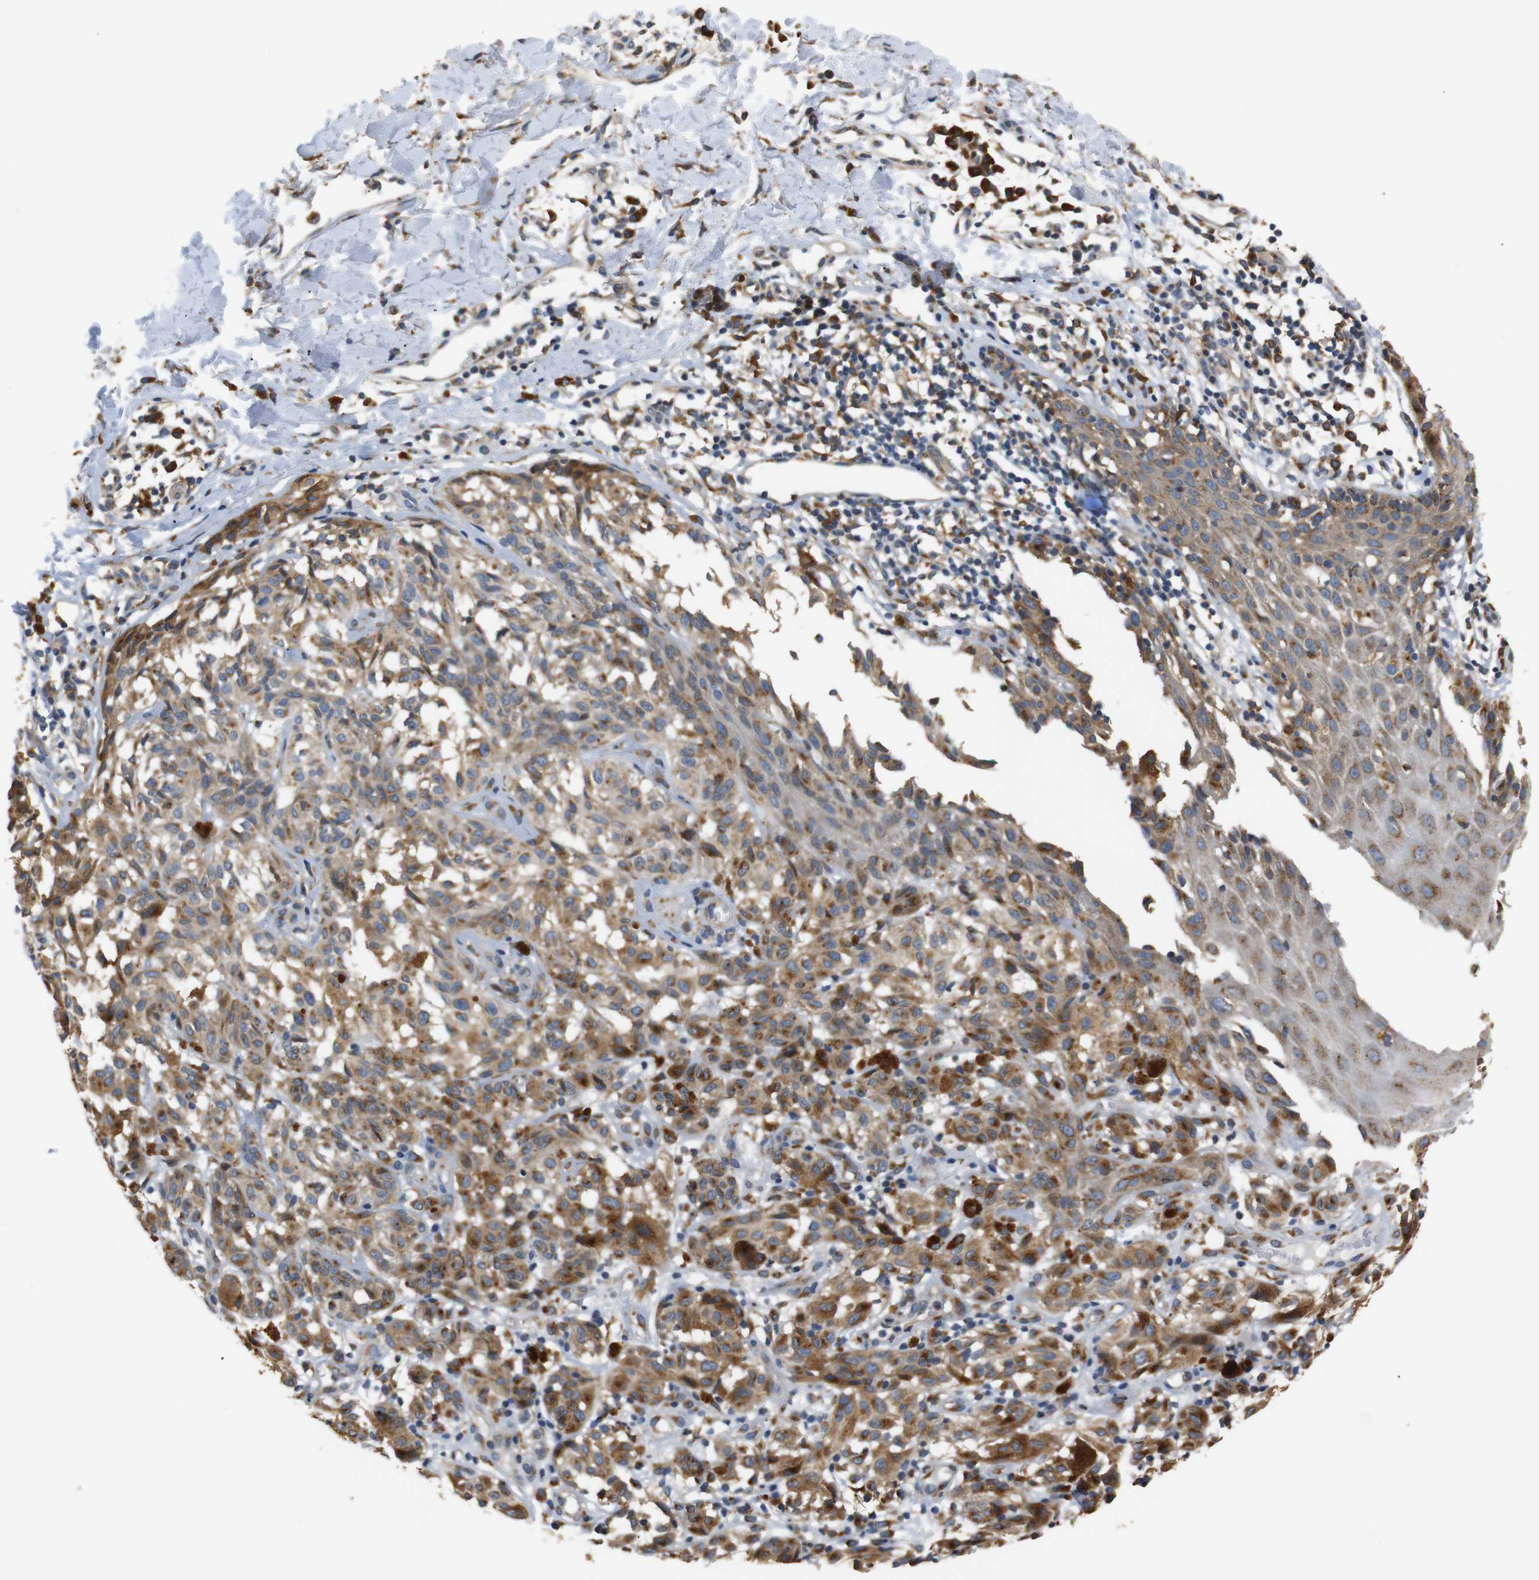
{"staining": {"intensity": "moderate", "quantity": ">75%", "location": "cytoplasmic/membranous"}, "tissue": "melanoma", "cell_type": "Tumor cells", "image_type": "cancer", "snomed": [{"axis": "morphology", "description": "Malignant melanoma, NOS"}, {"axis": "topography", "description": "Skin"}], "caption": "DAB (3,3'-diaminobenzidine) immunohistochemical staining of human malignant melanoma exhibits moderate cytoplasmic/membranous protein expression in approximately >75% of tumor cells.", "gene": "TMED2", "patient": {"sex": "female", "age": 46}}